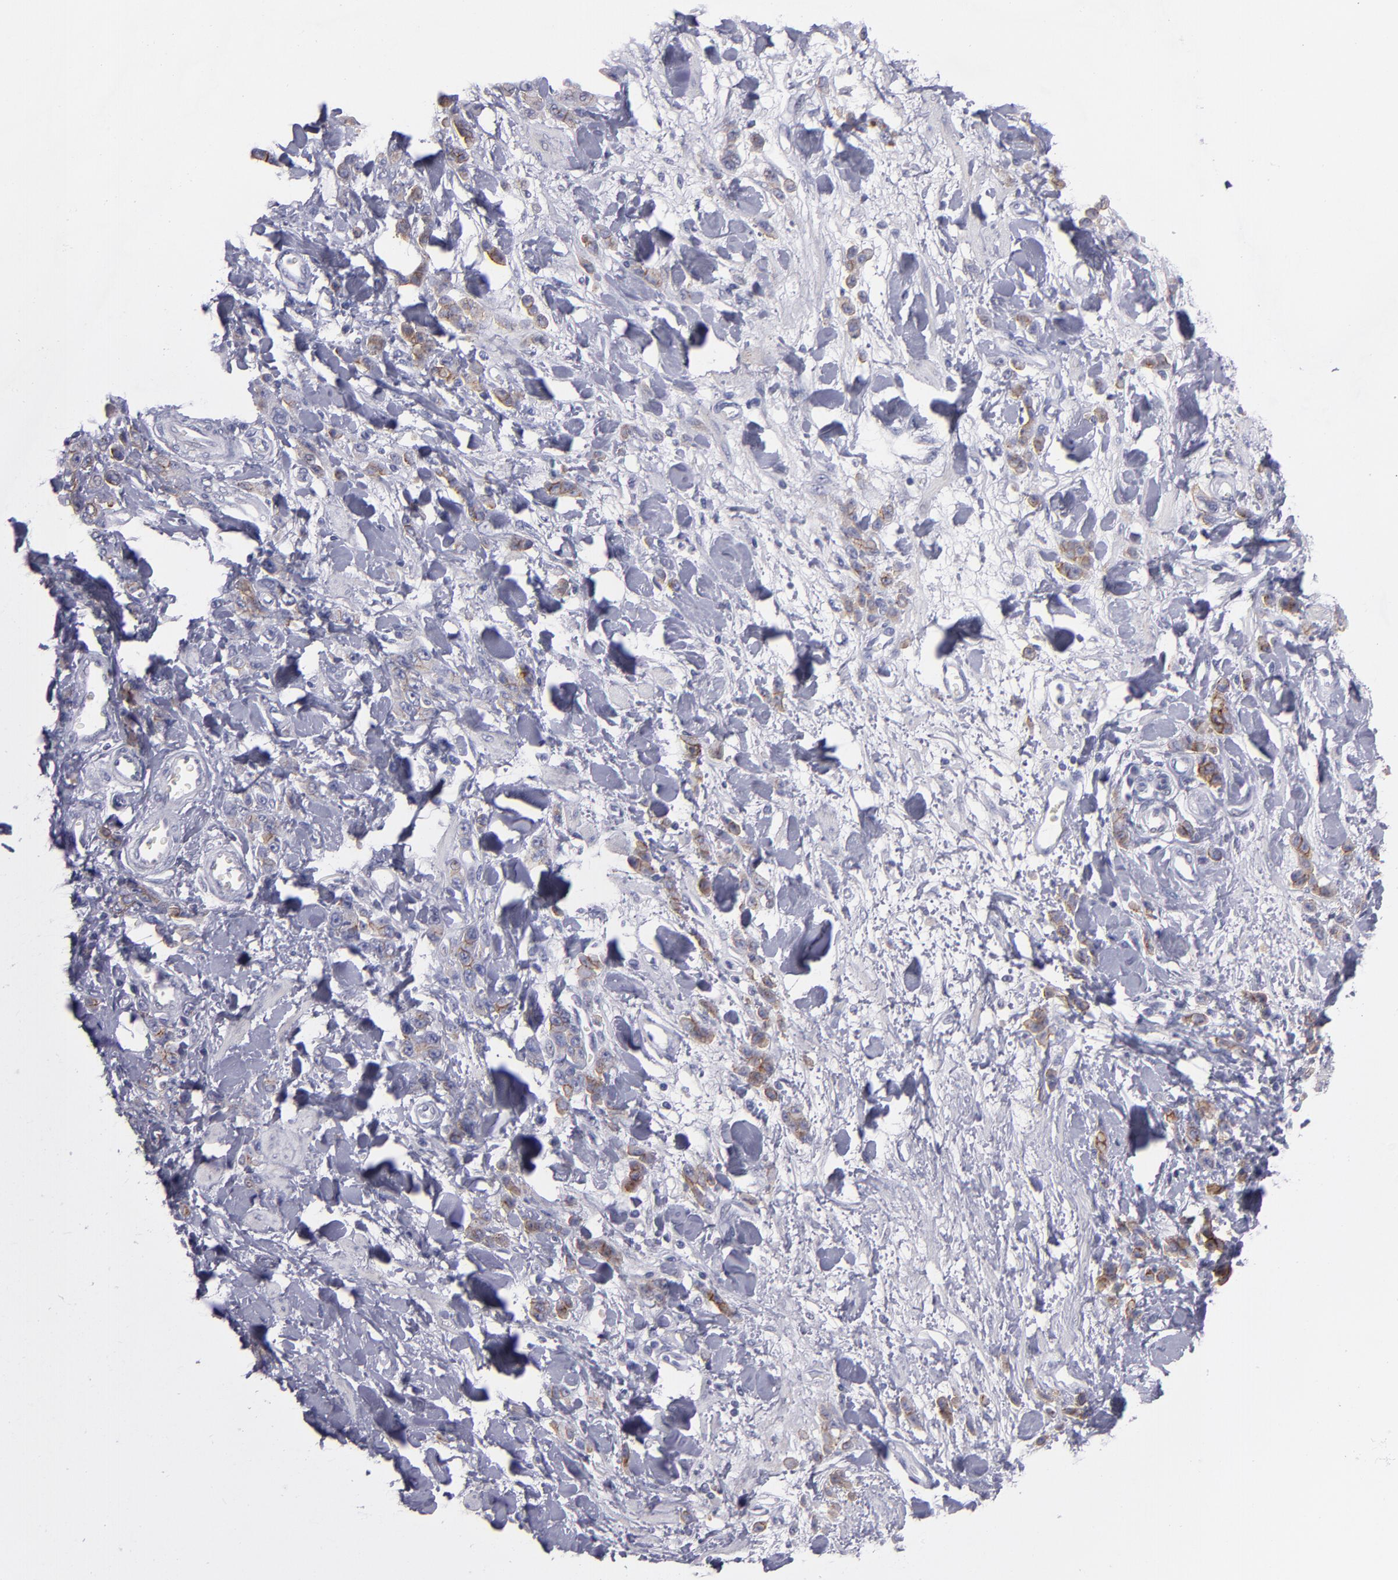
{"staining": {"intensity": "moderate", "quantity": ">75%", "location": "cytoplasmic/membranous"}, "tissue": "stomach cancer", "cell_type": "Tumor cells", "image_type": "cancer", "snomed": [{"axis": "morphology", "description": "Normal tissue, NOS"}, {"axis": "morphology", "description": "Adenocarcinoma, NOS"}, {"axis": "topography", "description": "Stomach"}], "caption": "Immunohistochemical staining of adenocarcinoma (stomach) exhibits medium levels of moderate cytoplasmic/membranous staining in about >75% of tumor cells.", "gene": "CDH3", "patient": {"sex": "male", "age": 82}}